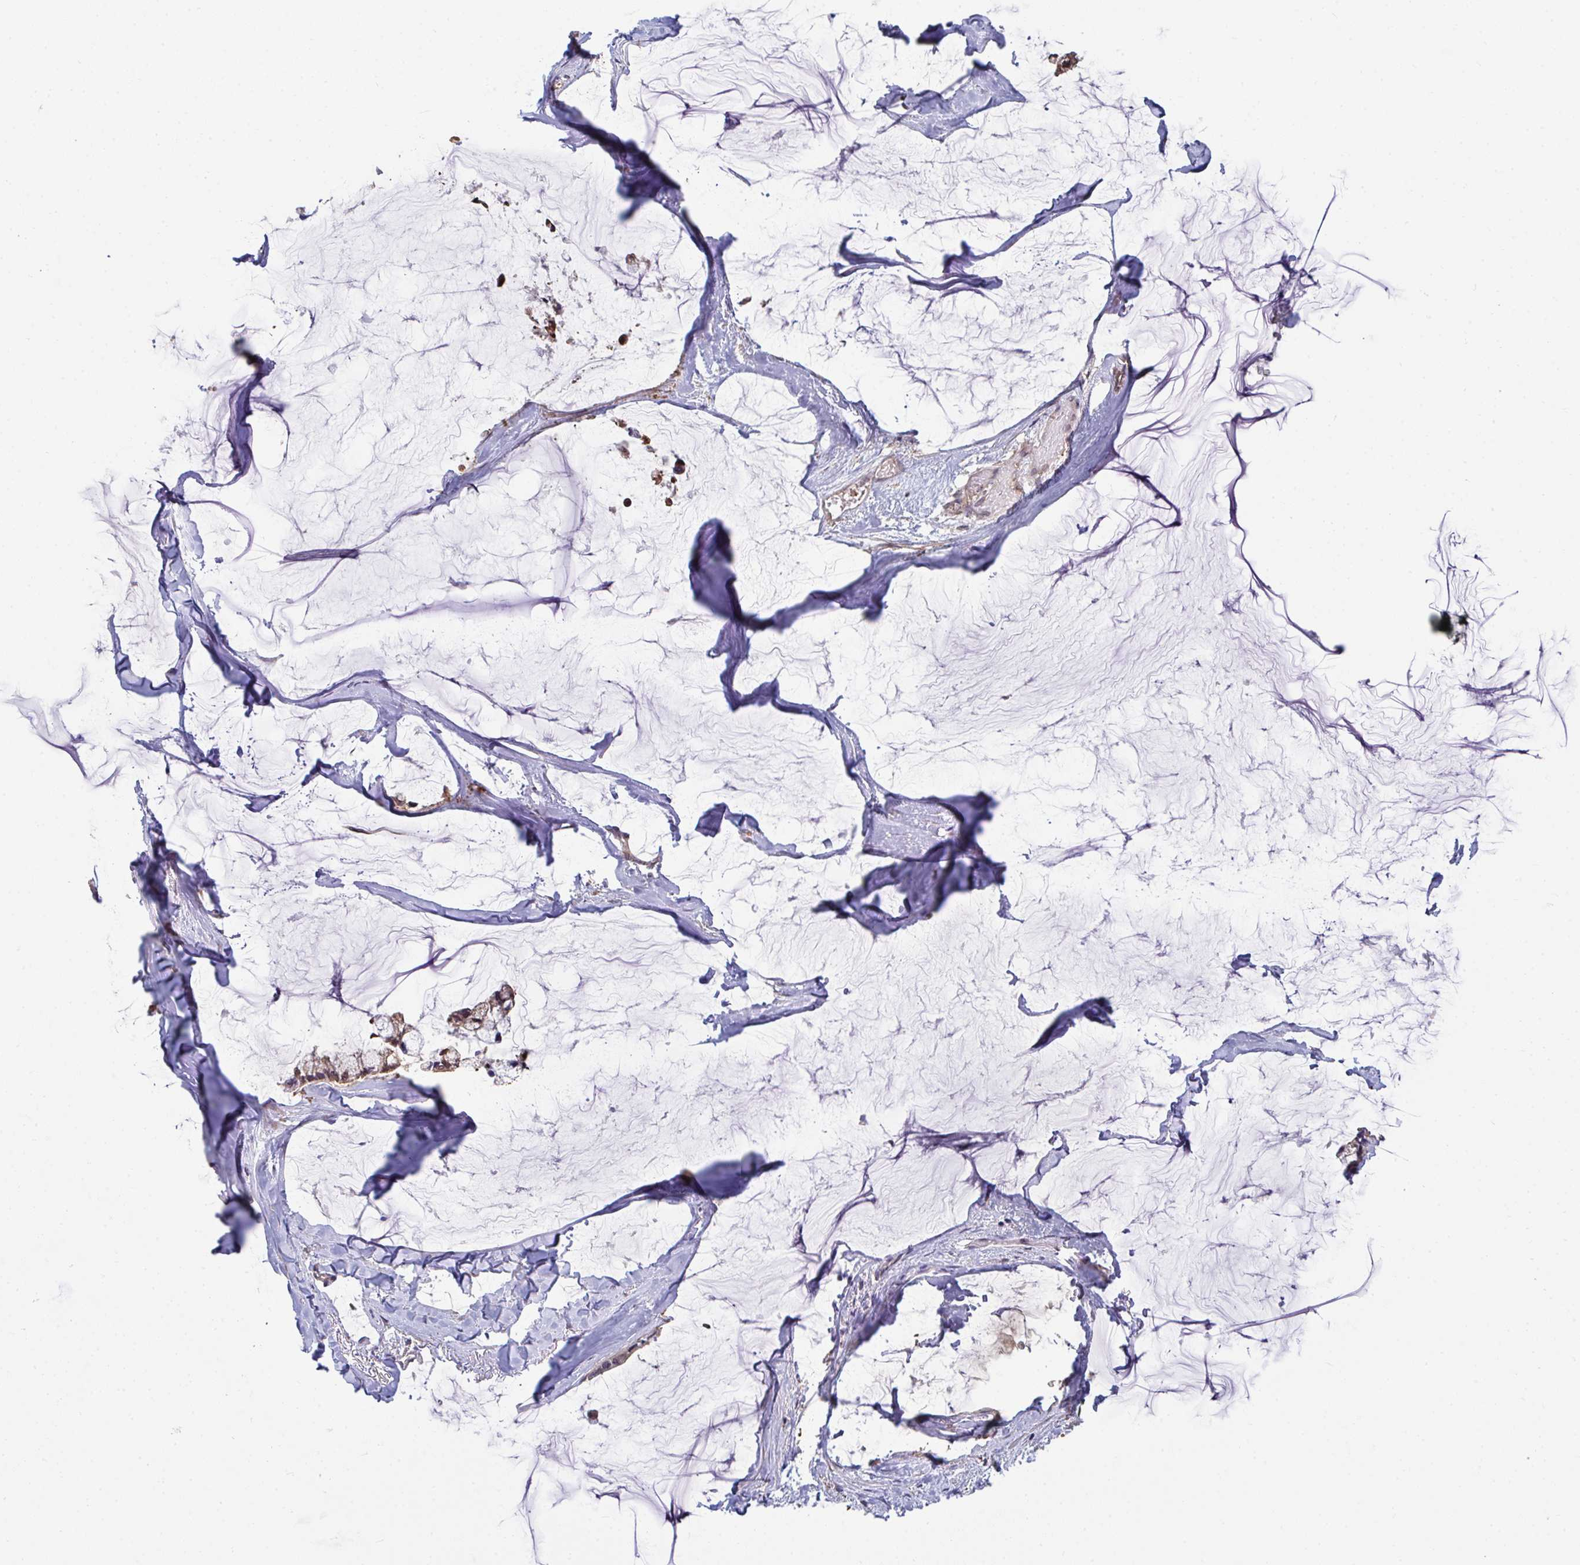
{"staining": {"intensity": "moderate", "quantity": ">75%", "location": "cytoplasmic/membranous"}, "tissue": "ovarian cancer", "cell_type": "Tumor cells", "image_type": "cancer", "snomed": [{"axis": "morphology", "description": "Cystadenocarcinoma, mucinous, NOS"}, {"axis": "topography", "description": "Ovary"}], "caption": "Immunohistochemical staining of human ovarian cancer demonstrates medium levels of moderate cytoplasmic/membranous protein staining in approximately >75% of tumor cells. The protein is shown in brown color, while the nuclei are stained blue.", "gene": "TTC9C", "patient": {"sex": "female", "age": 39}}